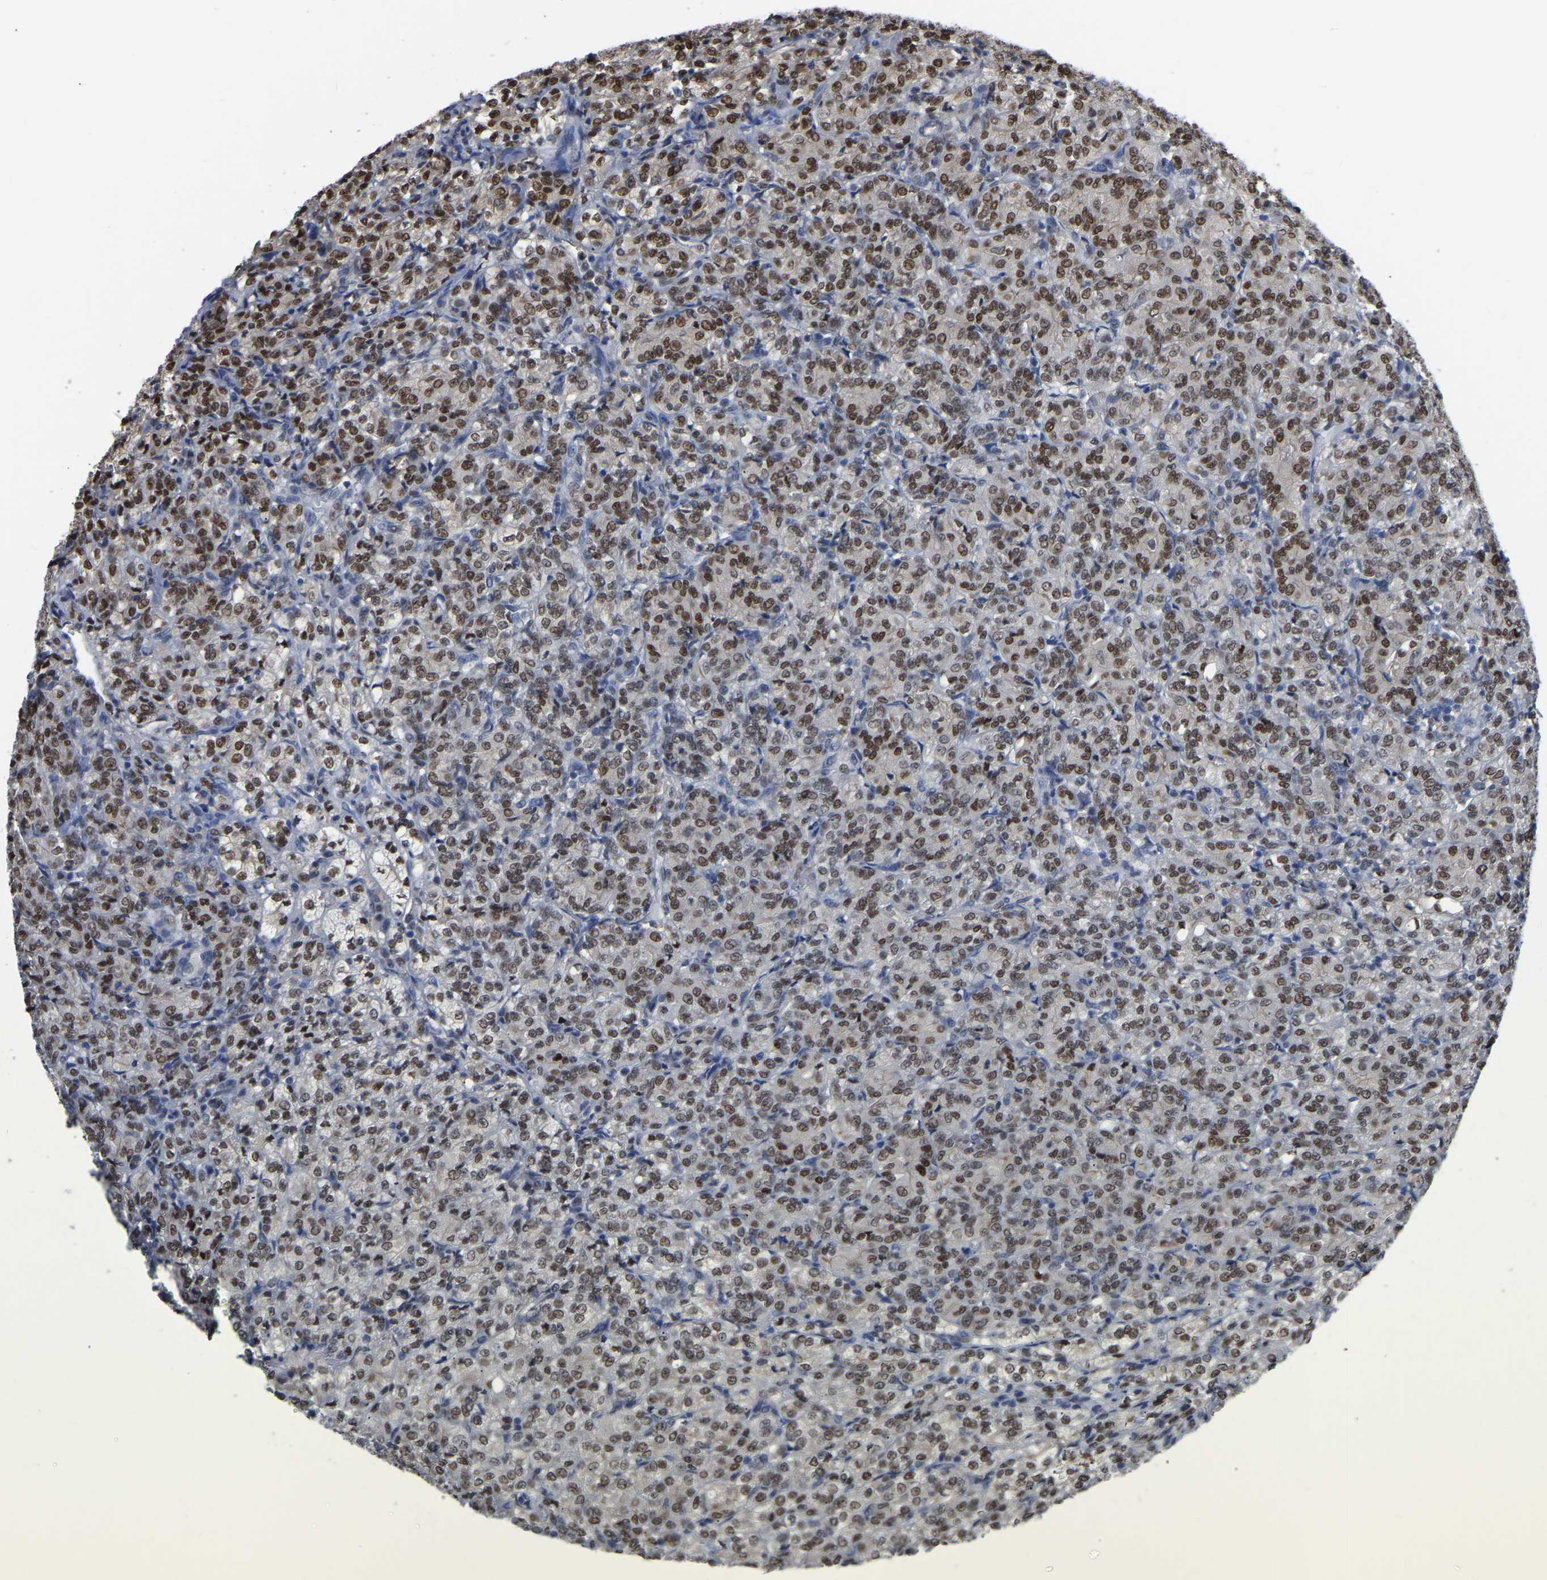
{"staining": {"intensity": "moderate", "quantity": ">75%", "location": "nuclear"}, "tissue": "renal cancer", "cell_type": "Tumor cells", "image_type": "cancer", "snomed": [{"axis": "morphology", "description": "Adenocarcinoma, NOS"}, {"axis": "topography", "description": "Kidney"}], "caption": "A micrograph of adenocarcinoma (renal) stained for a protein demonstrates moderate nuclear brown staining in tumor cells.", "gene": "KLRG2", "patient": {"sex": "male", "age": 77}}